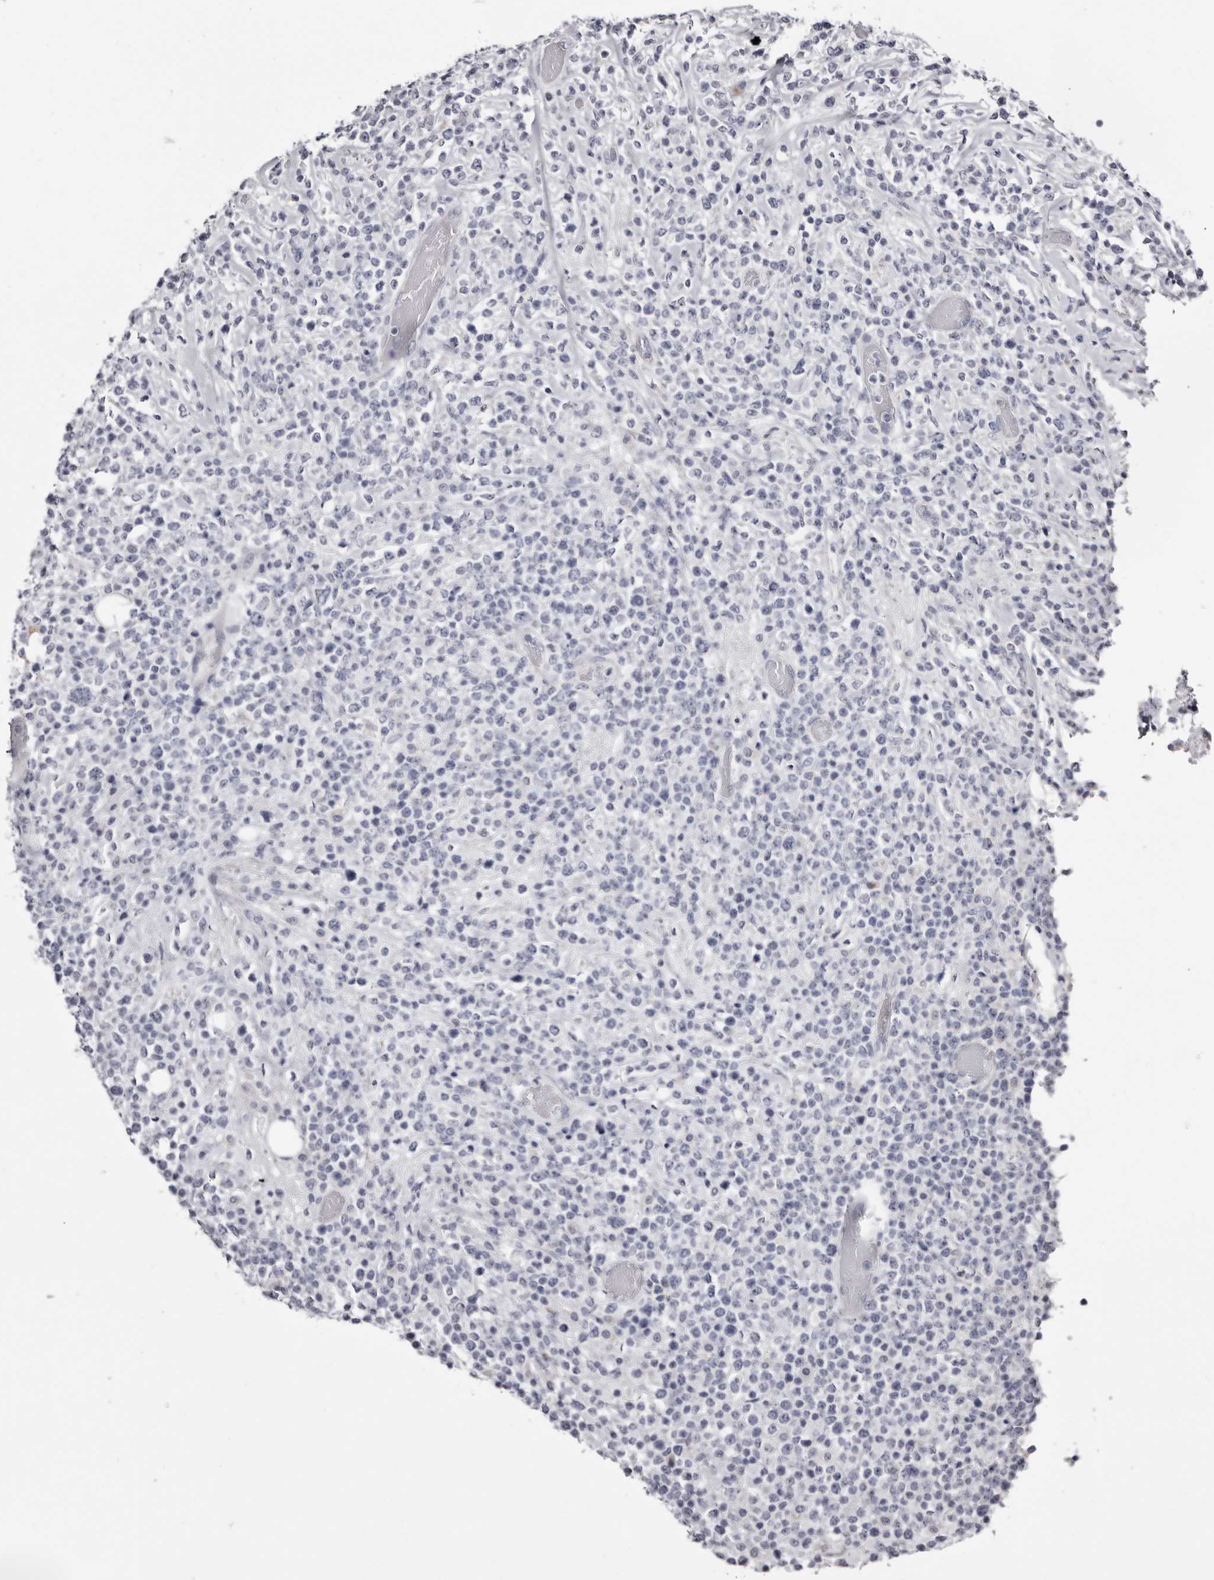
{"staining": {"intensity": "negative", "quantity": "none", "location": "none"}, "tissue": "lymphoma", "cell_type": "Tumor cells", "image_type": "cancer", "snomed": [{"axis": "morphology", "description": "Malignant lymphoma, non-Hodgkin's type, High grade"}, {"axis": "topography", "description": "Colon"}], "caption": "Human lymphoma stained for a protein using IHC shows no positivity in tumor cells.", "gene": "CASQ1", "patient": {"sex": "female", "age": 53}}